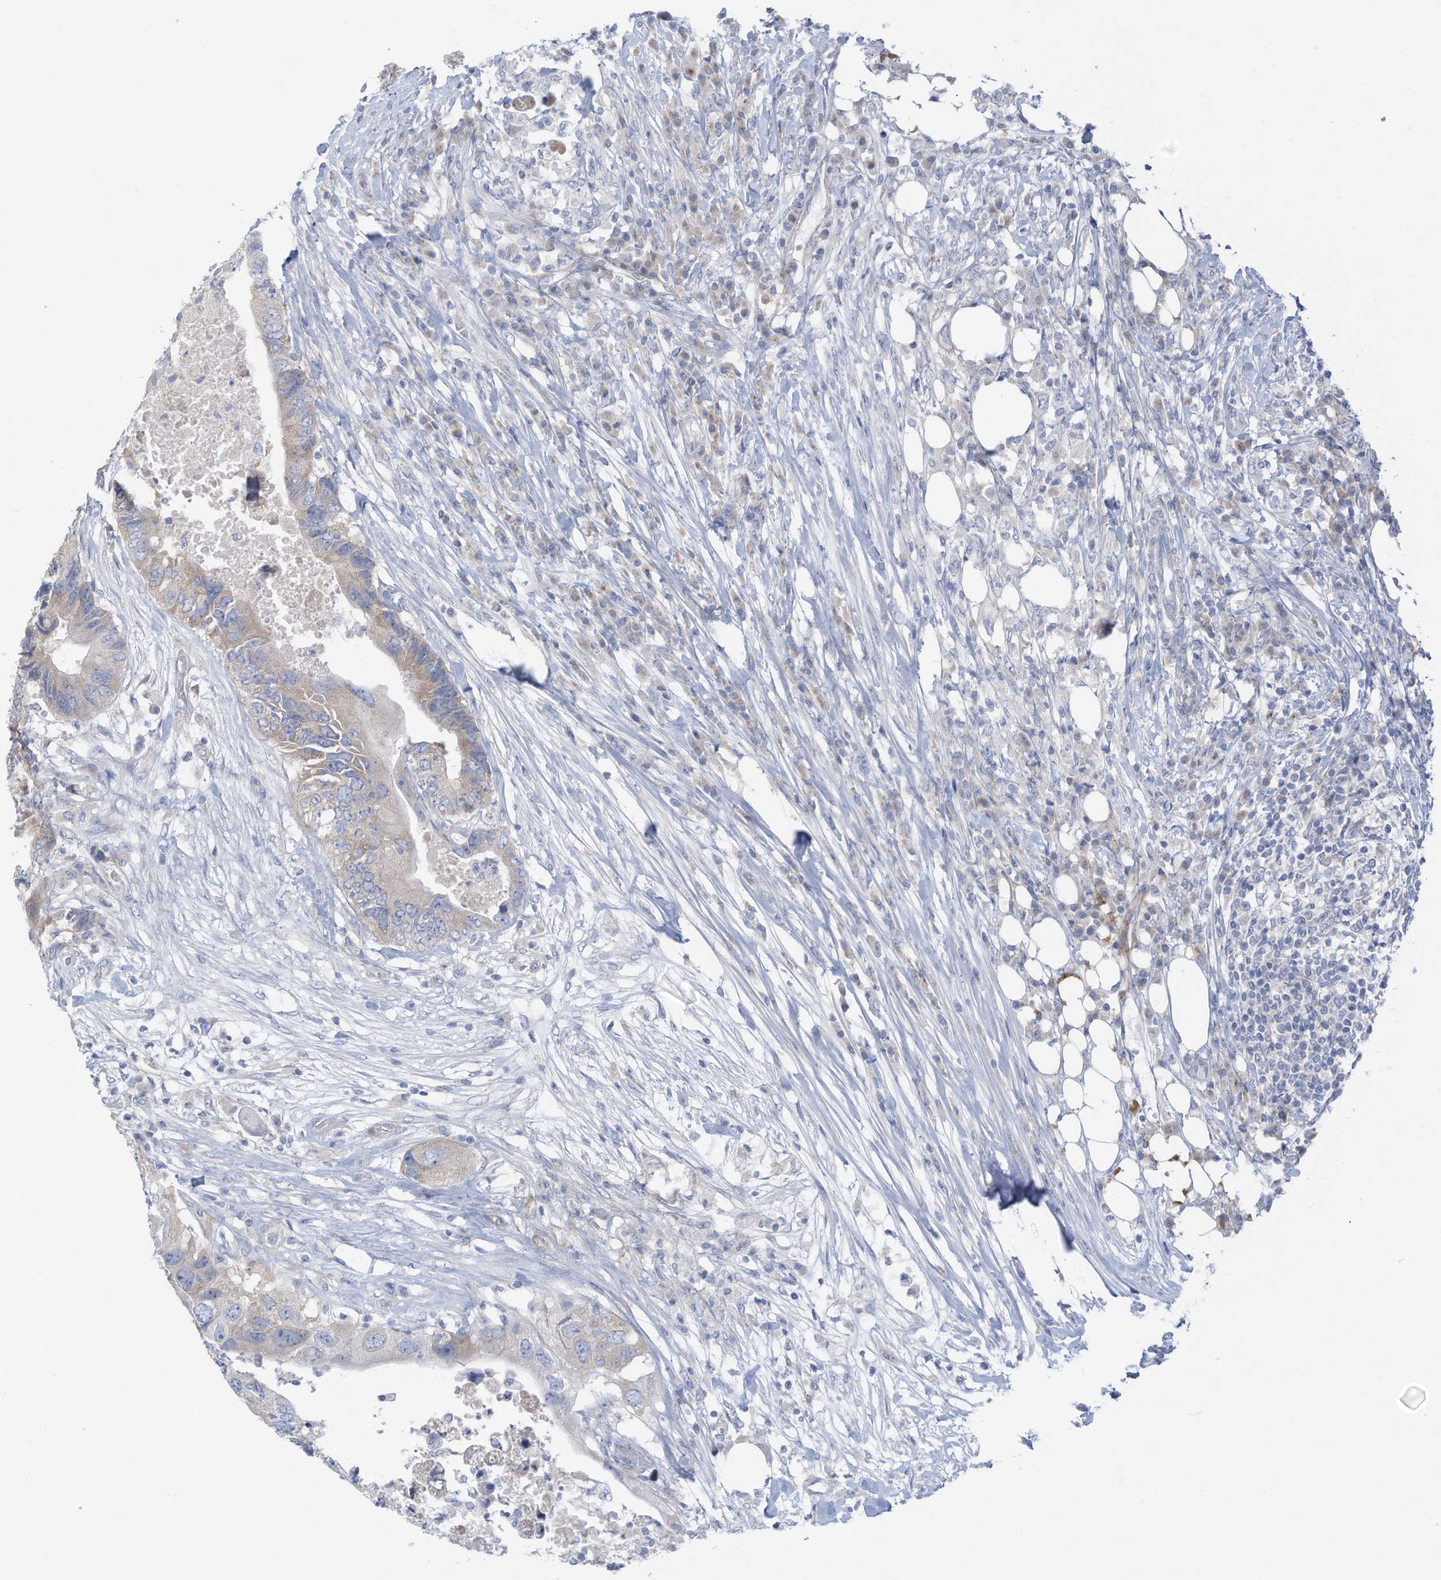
{"staining": {"intensity": "weak", "quantity": "<25%", "location": "cytoplasmic/membranous"}, "tissue": "colorectal cancer", "cell_type": "Tumor cells", "image_type": "cancer", "snomed": [{"axis": "morphology", "description": "Adenocarcinoma, NOS"}, {"axis": "topography", "description": "Colon"}], "caption": "Immunohistochemistry photomicrograph of neoplastic tissue: human colorectal adenocarcinoma stained with DAB reveals no significant protein staining in tumor cells. (DAB immunohistochemistry, high magnification).", "gene": "TRMT2B", "patient": {"sex": "male", "age": 71}}